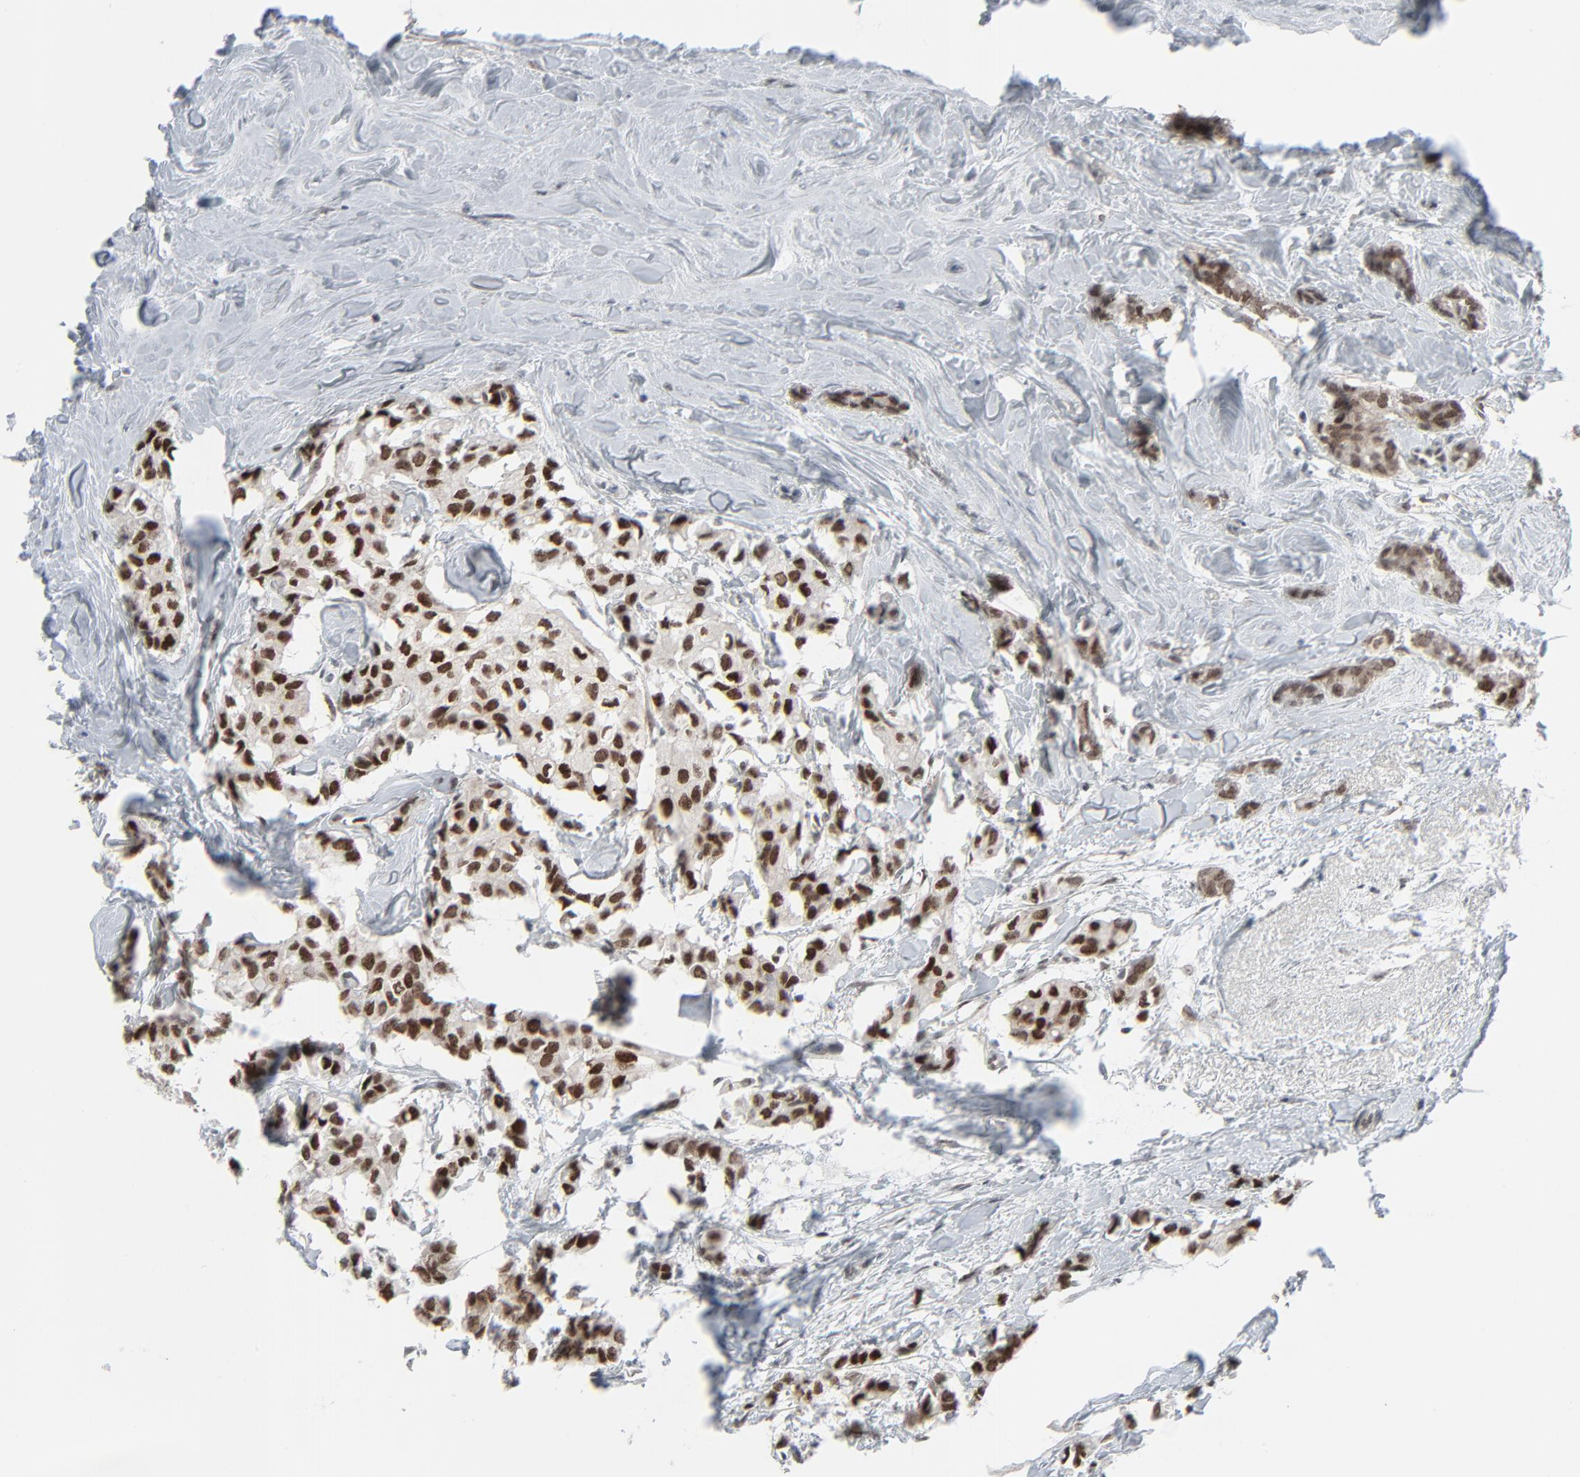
{"staining": {"intensity": "strong", "quantity": ">75%", "location": "nuclear"}, "tissue": "breast cancer", "cell_type": "Tumor cells", "image_type": "cancer", "snomed": [{"axis": "morphology", "description": "Duct carcinoma"}, {"axis": "topography", "description": "Breast"}], "caption": "Protein expression analysis of human breast cancer (invasive ductal carcinoma) reveals strong nuclear staining in about >75% of tumor cells.", "gene": "FBXO28", "patient": {"sex": "female", "age": 84}}